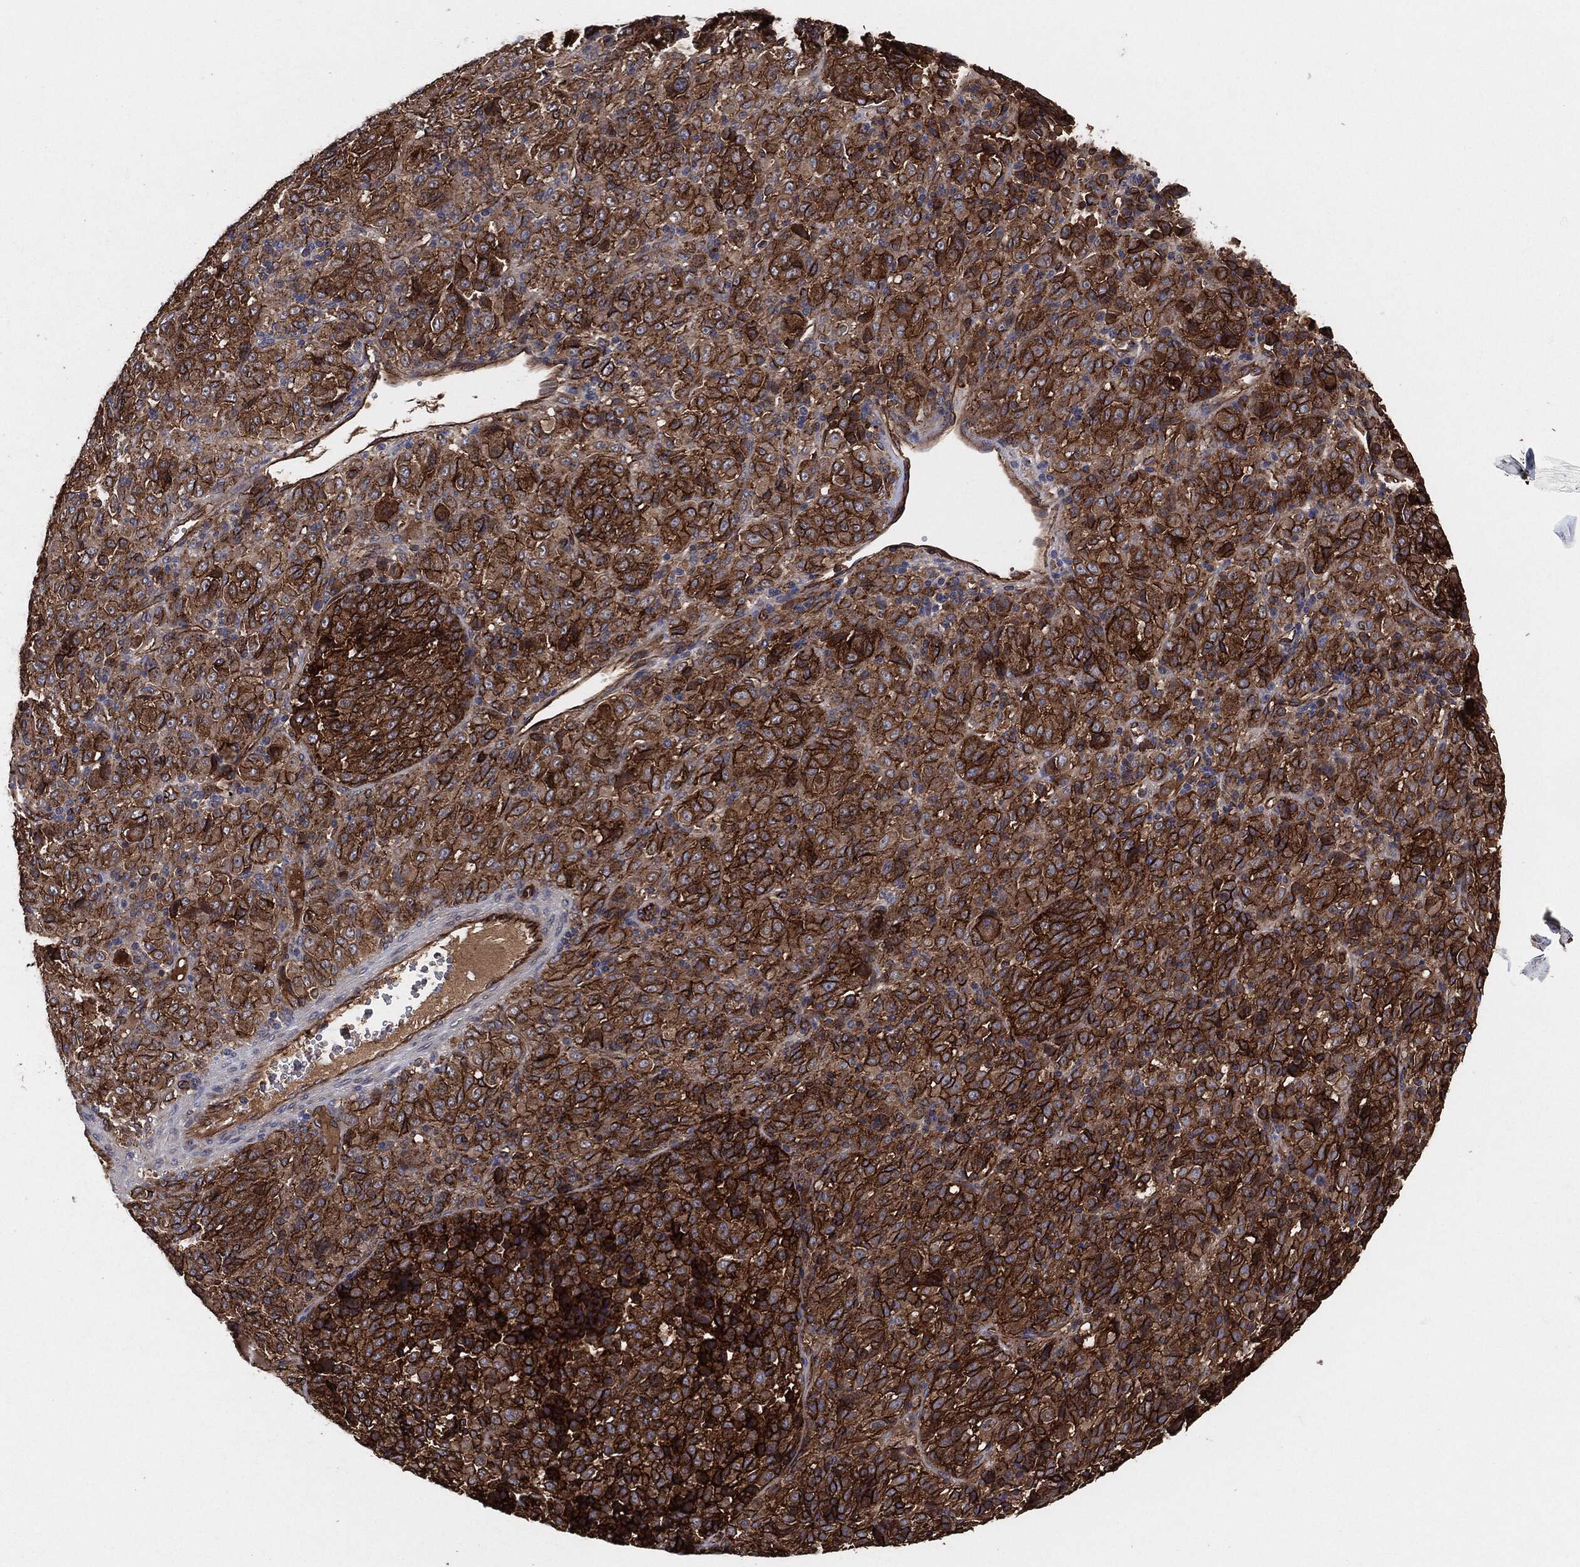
{"staining": {"intensity": "strong", "quantity": "25%-75%", "location": "cytoplasmic/membranous"}, "tissue": "melanoma", "cell_type": "Tumor cells", "image_type": "cancer", "snomed": [{"axis": "morphology", "description": "Malignant melanoma, Metastatic site"}, {"axis": "topography", "description": "Brain"}], "caption": "A brown stain highlights strong cytoplasmic/membranous expression of a protein in malignant melanoma (metastatic site) tumor cells.", "gene": "CTNNA1", "patient": {"sex": "female", "age": 56}}